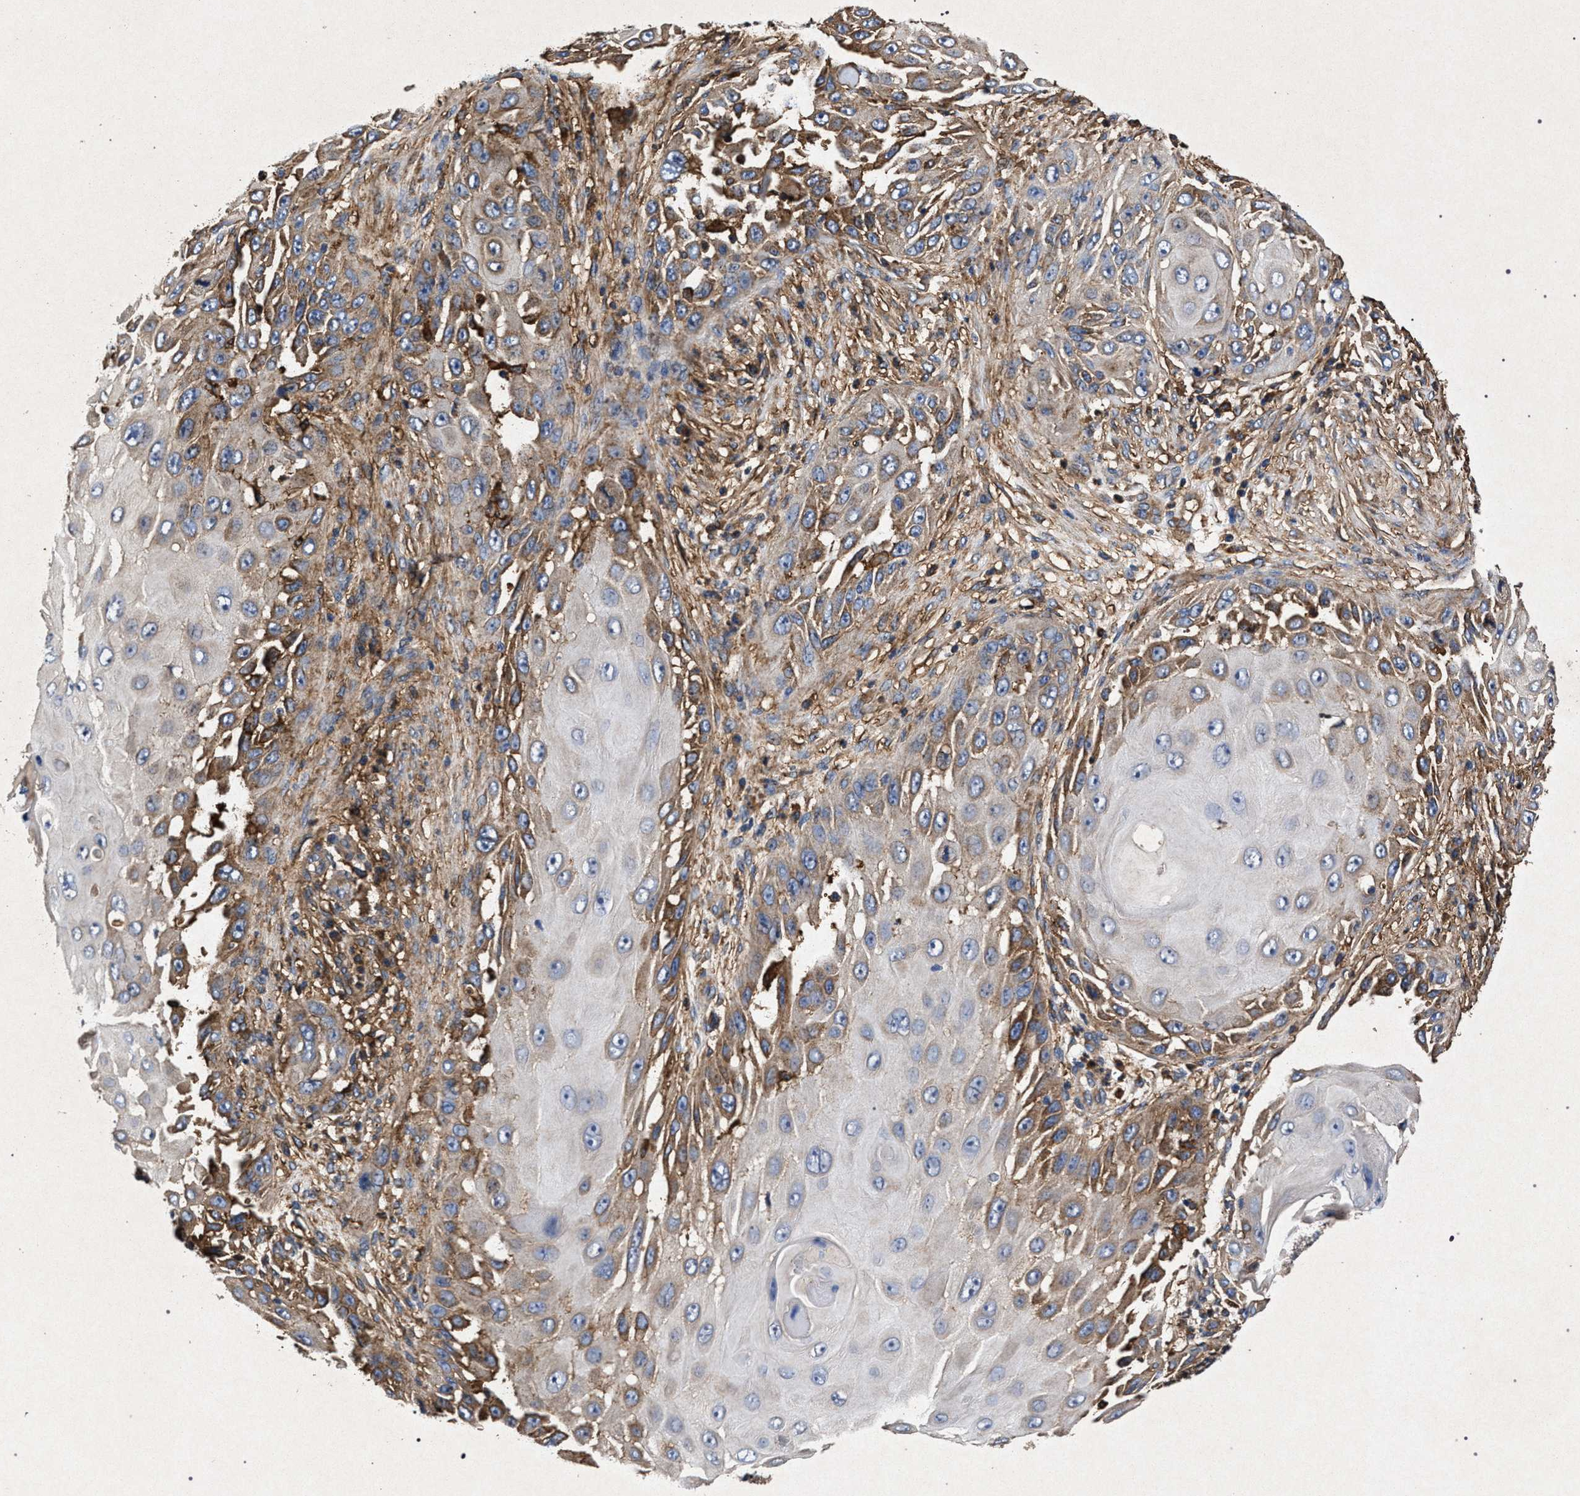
{"staining": {"intensity": "moderate", "quantity": "25%-75%", "location": "cytoplasmic/membranous"}, "tissue": "skin cancer", "cell_type": "Tumor cells", "image_type": "cancer", "snomed": [{"axis": "morphology", "description": "Squamous cell carcinoma, NOS"}, {"axis": "topography", "description": "Skin"}], "caption": "DAB immunohistochemical staining of skin squamous cell carcinoma reveals moderate cytoplasmic/membranous protein staining in about 25%-75% of tumor cells.", "gene": "MARCKS", "patient": {"sex": "female", "age": 44}}